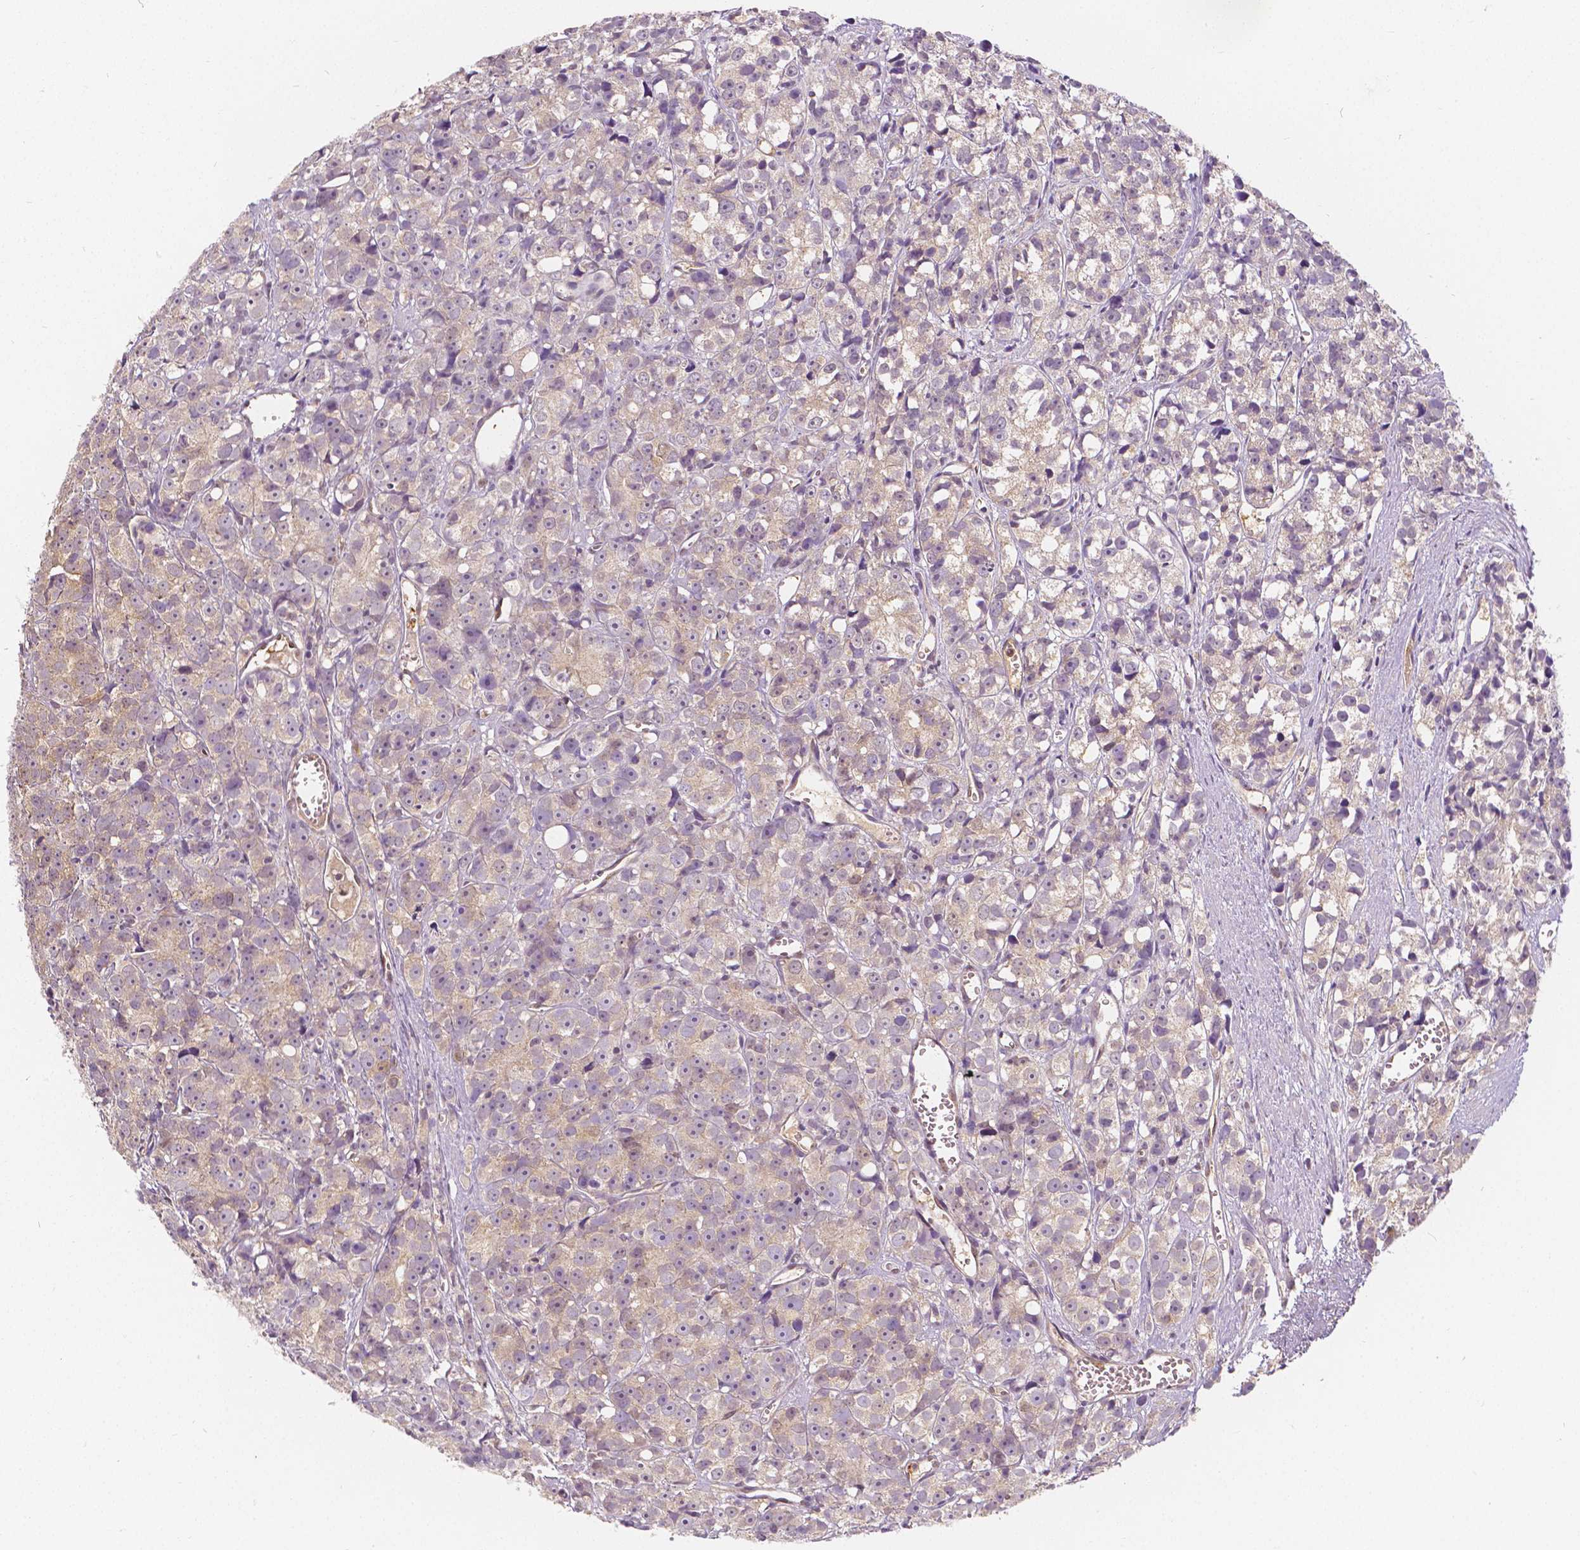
{"staining": {"intensity": "weak", "quantity": "25%-75%", "location": "cytoplasmic/membranous"}, "tissue": "prostate cancer", "cell_type": "Tumor cells", "image_type": "cancer", "snomed": [{"axis": "morphology", "description": "Adenocarcinoma, High grade"}, {"axis": "topography", "description": "Prostate"}], "caption": "This histopathology image exhibits immunohistochemistry (IHC) staining of human prostate cancer, with low weak cytoplasmic/membranous positivity in approximately 25%-75% of tumor cells.", "gene": "NAPRT", "patient": {"sex": "male", "age": 77}}